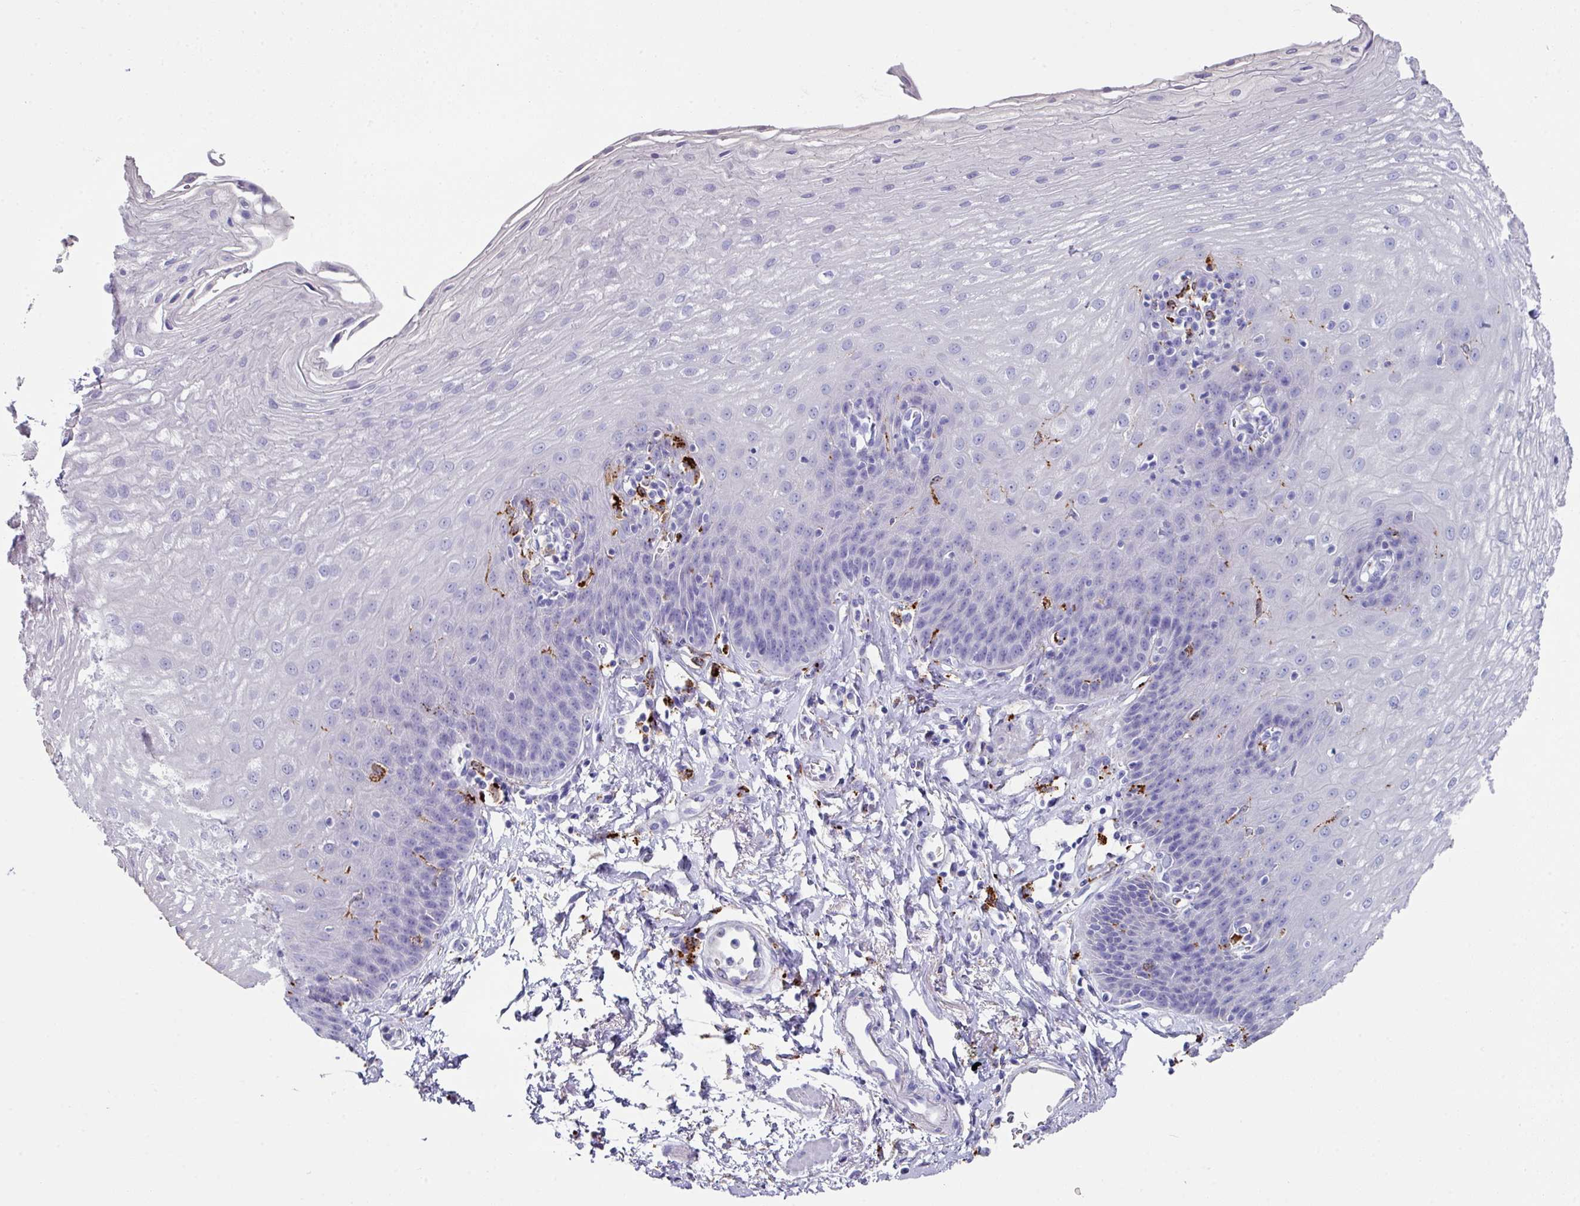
{"staining": {"intensity": "negative", "quantity": "none", "location": "none"}, "tissue": "esophagus", "cell_type": "Squamous epithelial cells", "image_type": "normal", "snomed": [{"axis": "morphology", "description": "Normal tissue, NOS"}, {"axis": "topography", "description": "Esophagus"}], "caption": "A high-resolution photomicrograph shows immunohistochemistry (IHC) staining of normal esophagus, which displays no significant staining in squamous epithelial cells.", "gene": "CPVL", "patient": {"sex": "female", "age": 81}}